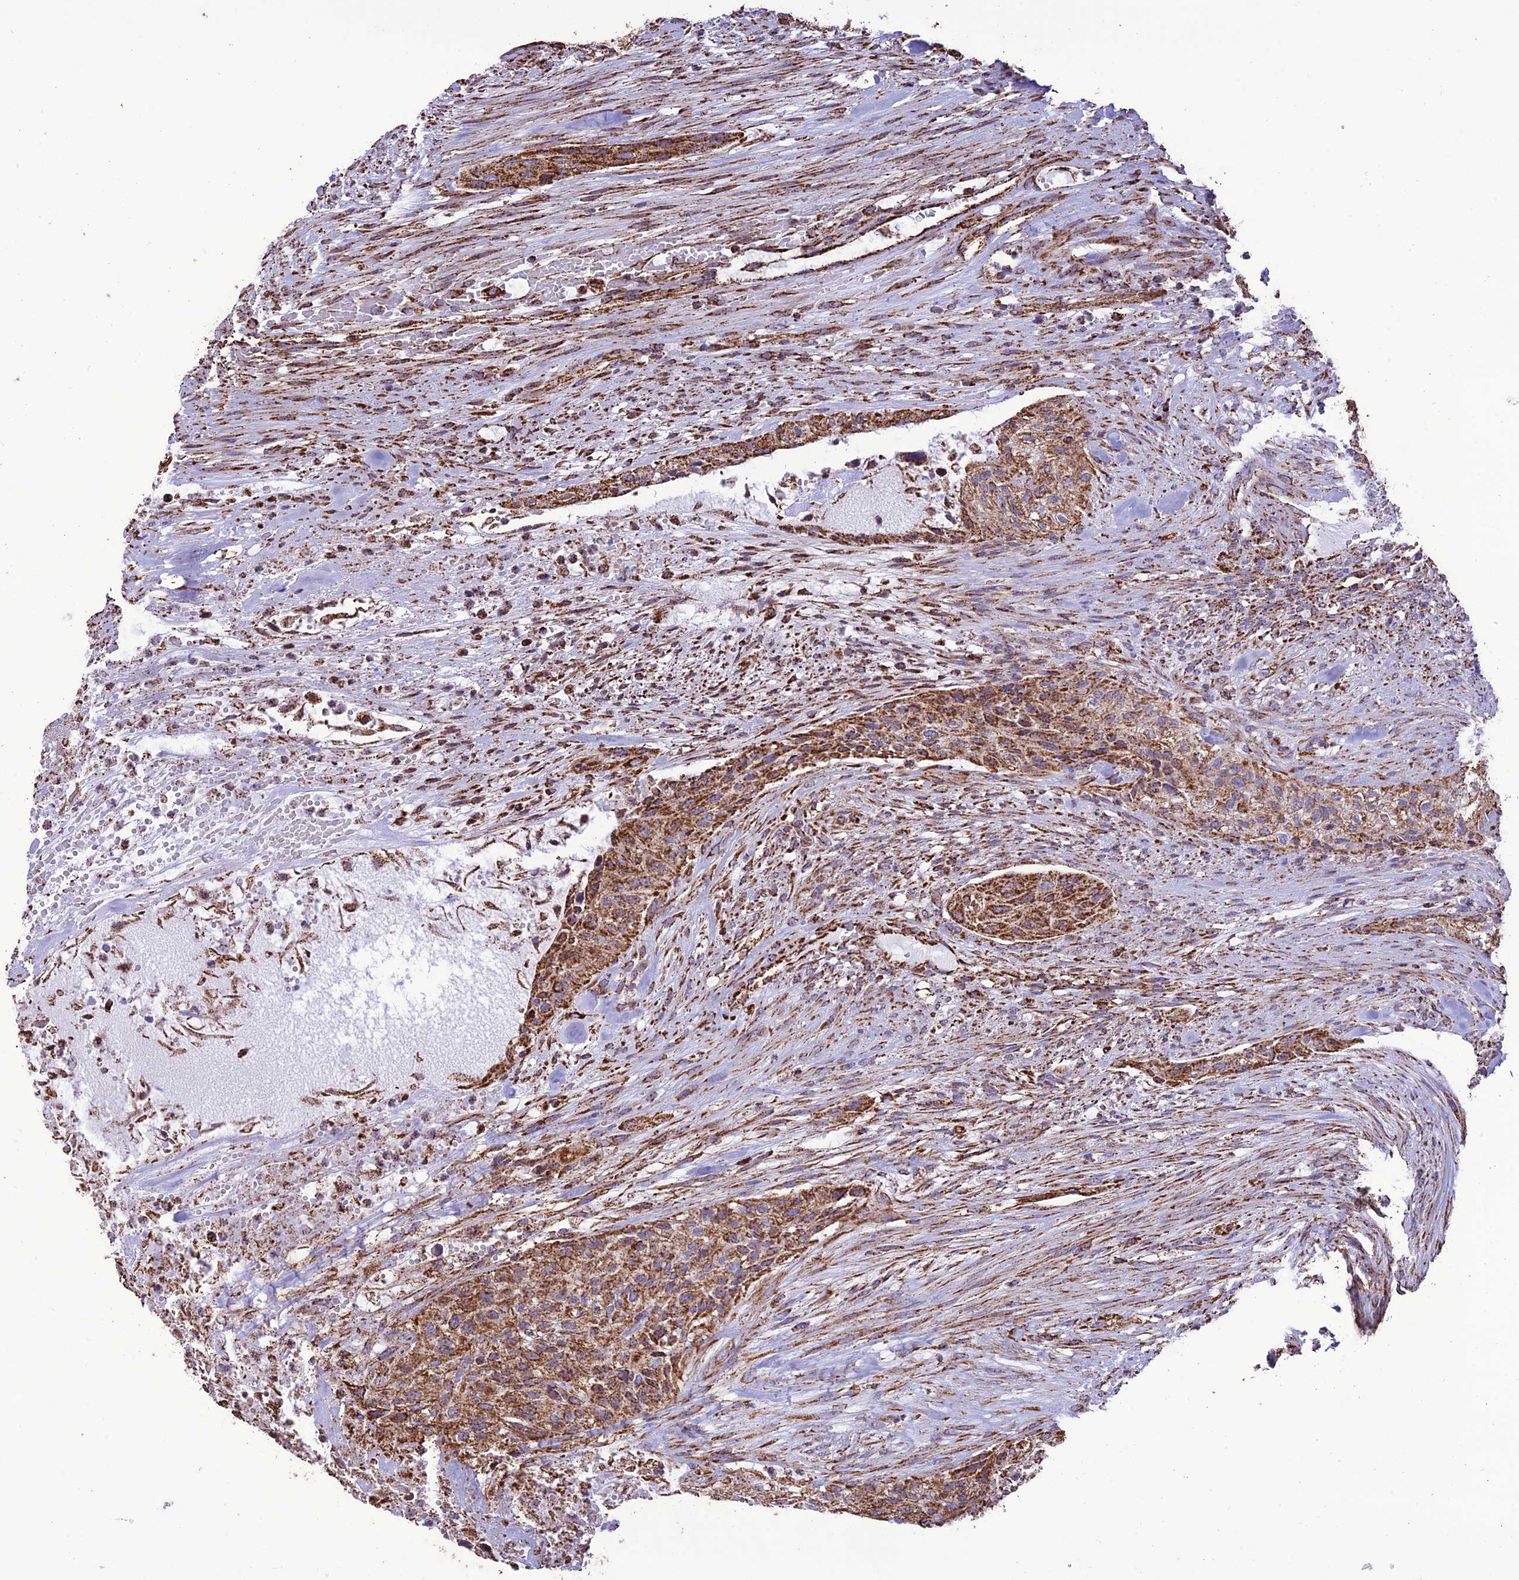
{"staining": {"intensity": "strong", "quantity": ">75%", "location": "cytoplasmic/membranous"}, "tissue": "urothelial cancer", "cell_type": "Tumor cells", "image_type": "cancer", "snomed": [{"axis": "morphology", "description": "Urothelial carcinoma, High grade"}, {"axis": "topography", "description": "Urinary bladder"}], "caption": "This image displays IHC staining of human high-grade urothelial carcinoma, with high strong cytoplasmic/membranous staining in approximately >75% of tumor cells.", "gene": "NDUFAF1", "patient": {"sex": "male", "age": 35}}